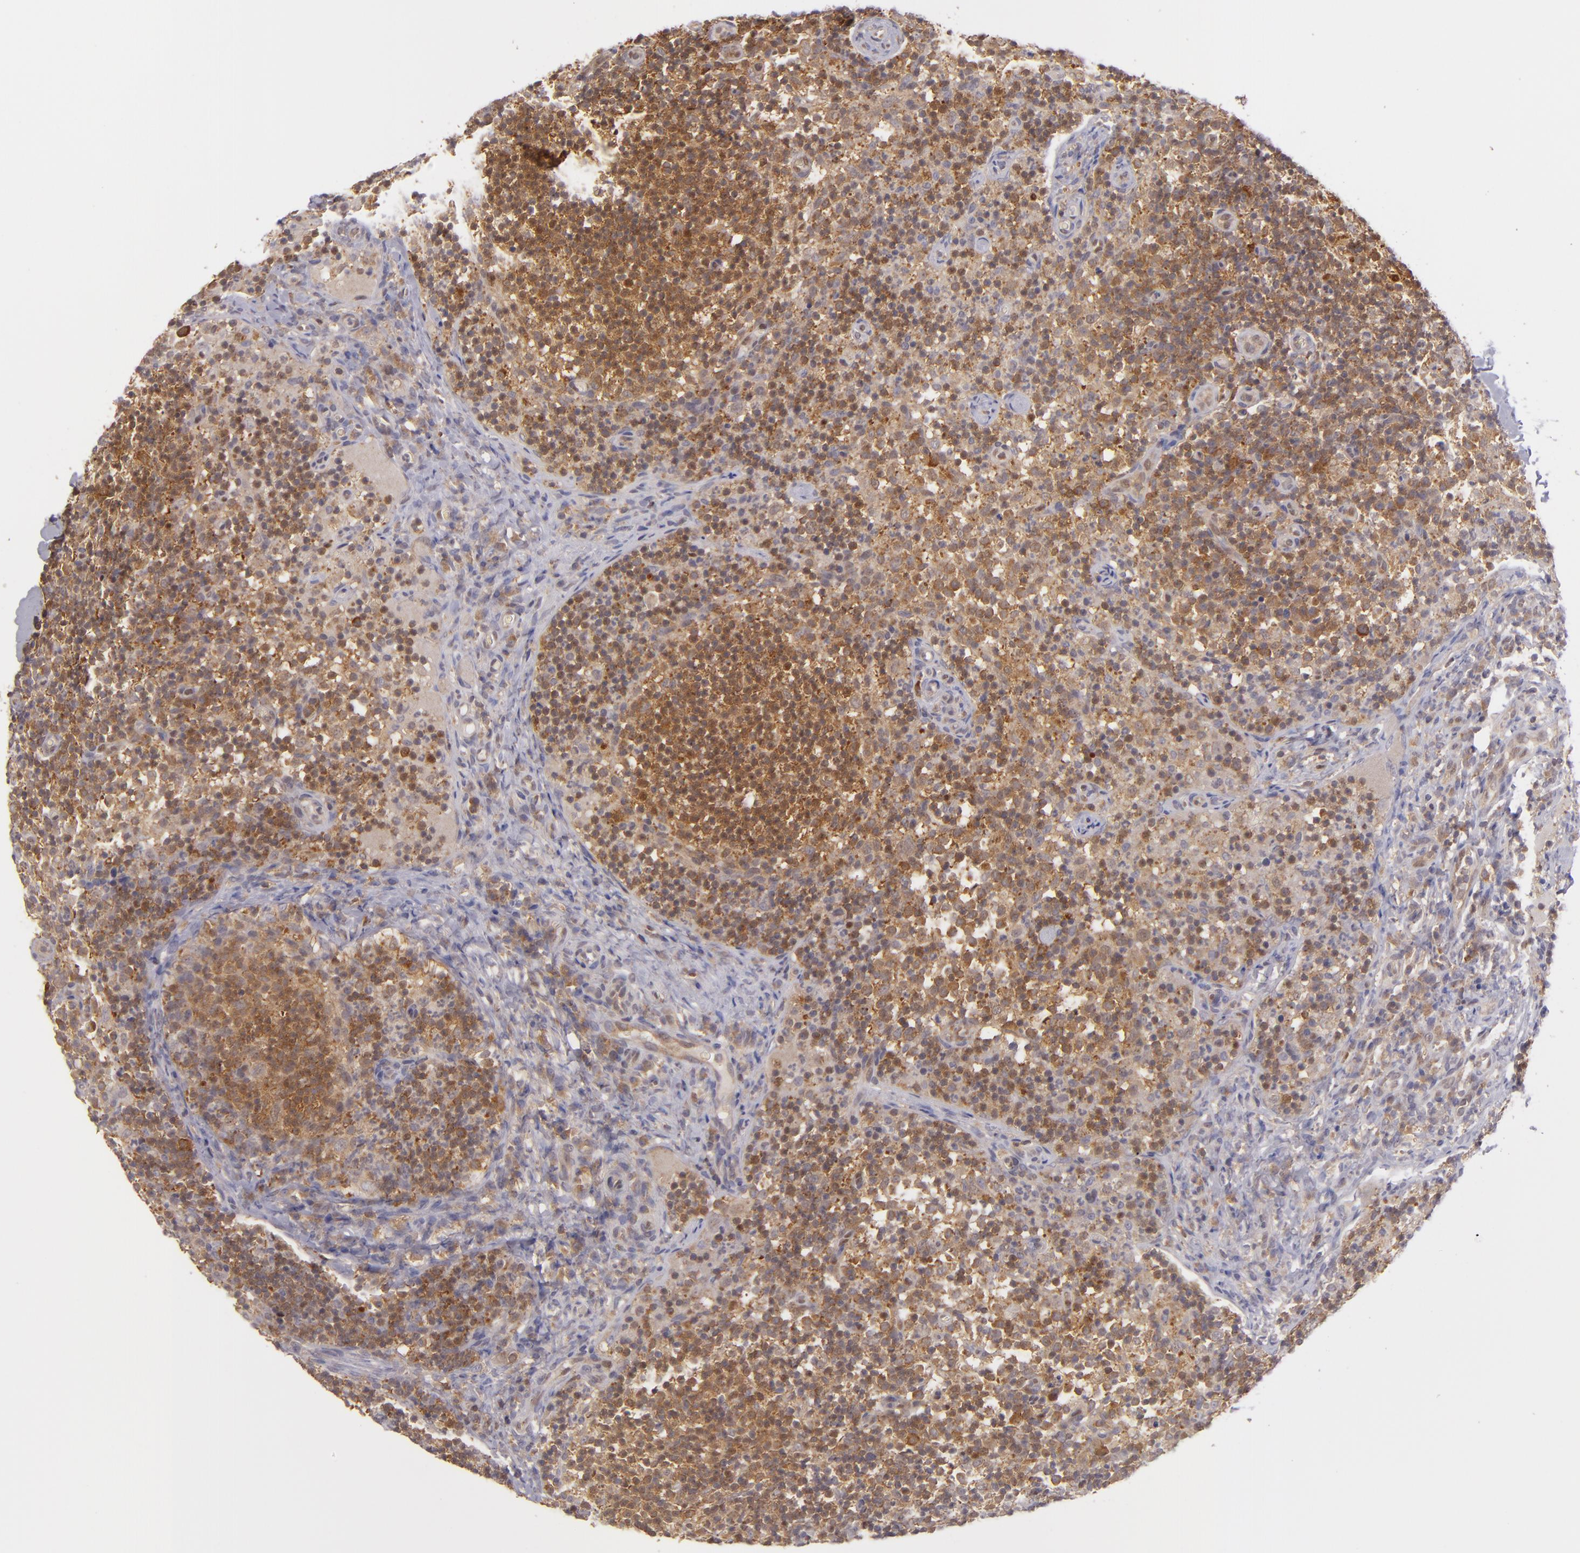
{"staining": {"intensity": "strong", "quantity": ">75%", "location": "cytoplasmic/membranous"}, "tissue": "lymph node", "cell_type": "Germinal center cells", "image_type": "normal", "snomed": [{"axis": "morphology", "description": "Normal tissue, NOS"}, {"axis": "morphology", "description": "Inflammation, NOS"}, {"axis": "topography", "description": "Lymph node"}], "caption": "IHC staining of benign lymph node, which displays high levels of strong cytoplasmic/membranous expression in approximately >75% of germinal center cells indicating strong cytoplasmic/membranous protein positivity. The staining was performed using DAB (brown) for protein detection and nuclei were counterstained in hematoxylin (blue).", "gene": "PTPN13", "patient": {"sex": "male", "age": 46}}